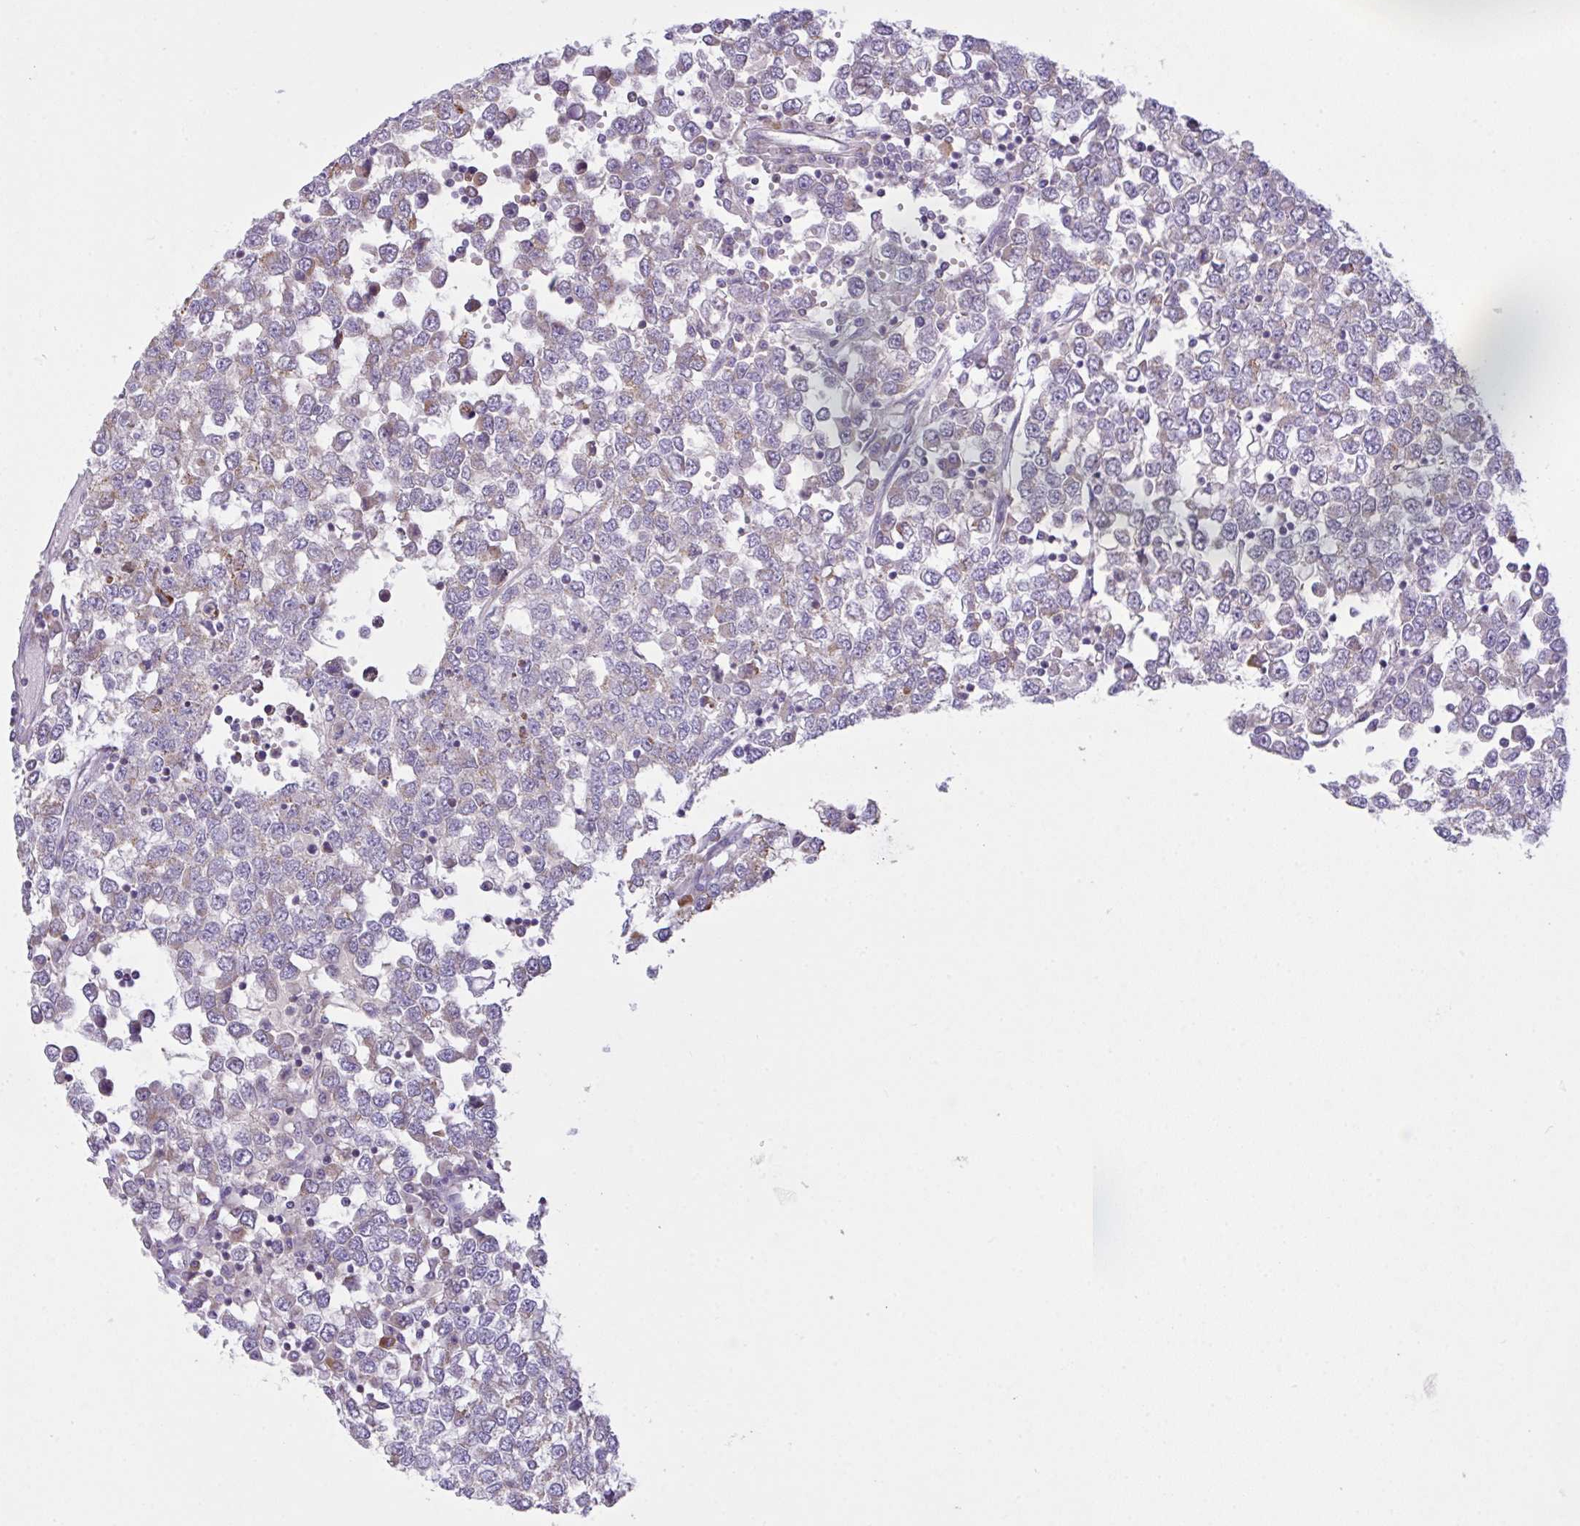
{"staining": {"intensity": "weak", "quantity": "25%-75%", "location": "cytoplasmic/membranous"}, "tissue": "testis cancer", "cell_type": "Tumor cells", "image_type": "cancer", "snomed": [{"axis": "morphology", "description": "Seminoma, NOS"}, {"axis": "topography", "description": "Testis"}], "caption": "An IHC photomicrograph of tumor tissue is shown. Protein staining in brown labels weak cytoplasmic/membranous positivity in testis cancer within tumor cells.", "gene": "CHDH", "patient": {"sex": "male", "age": 65}}